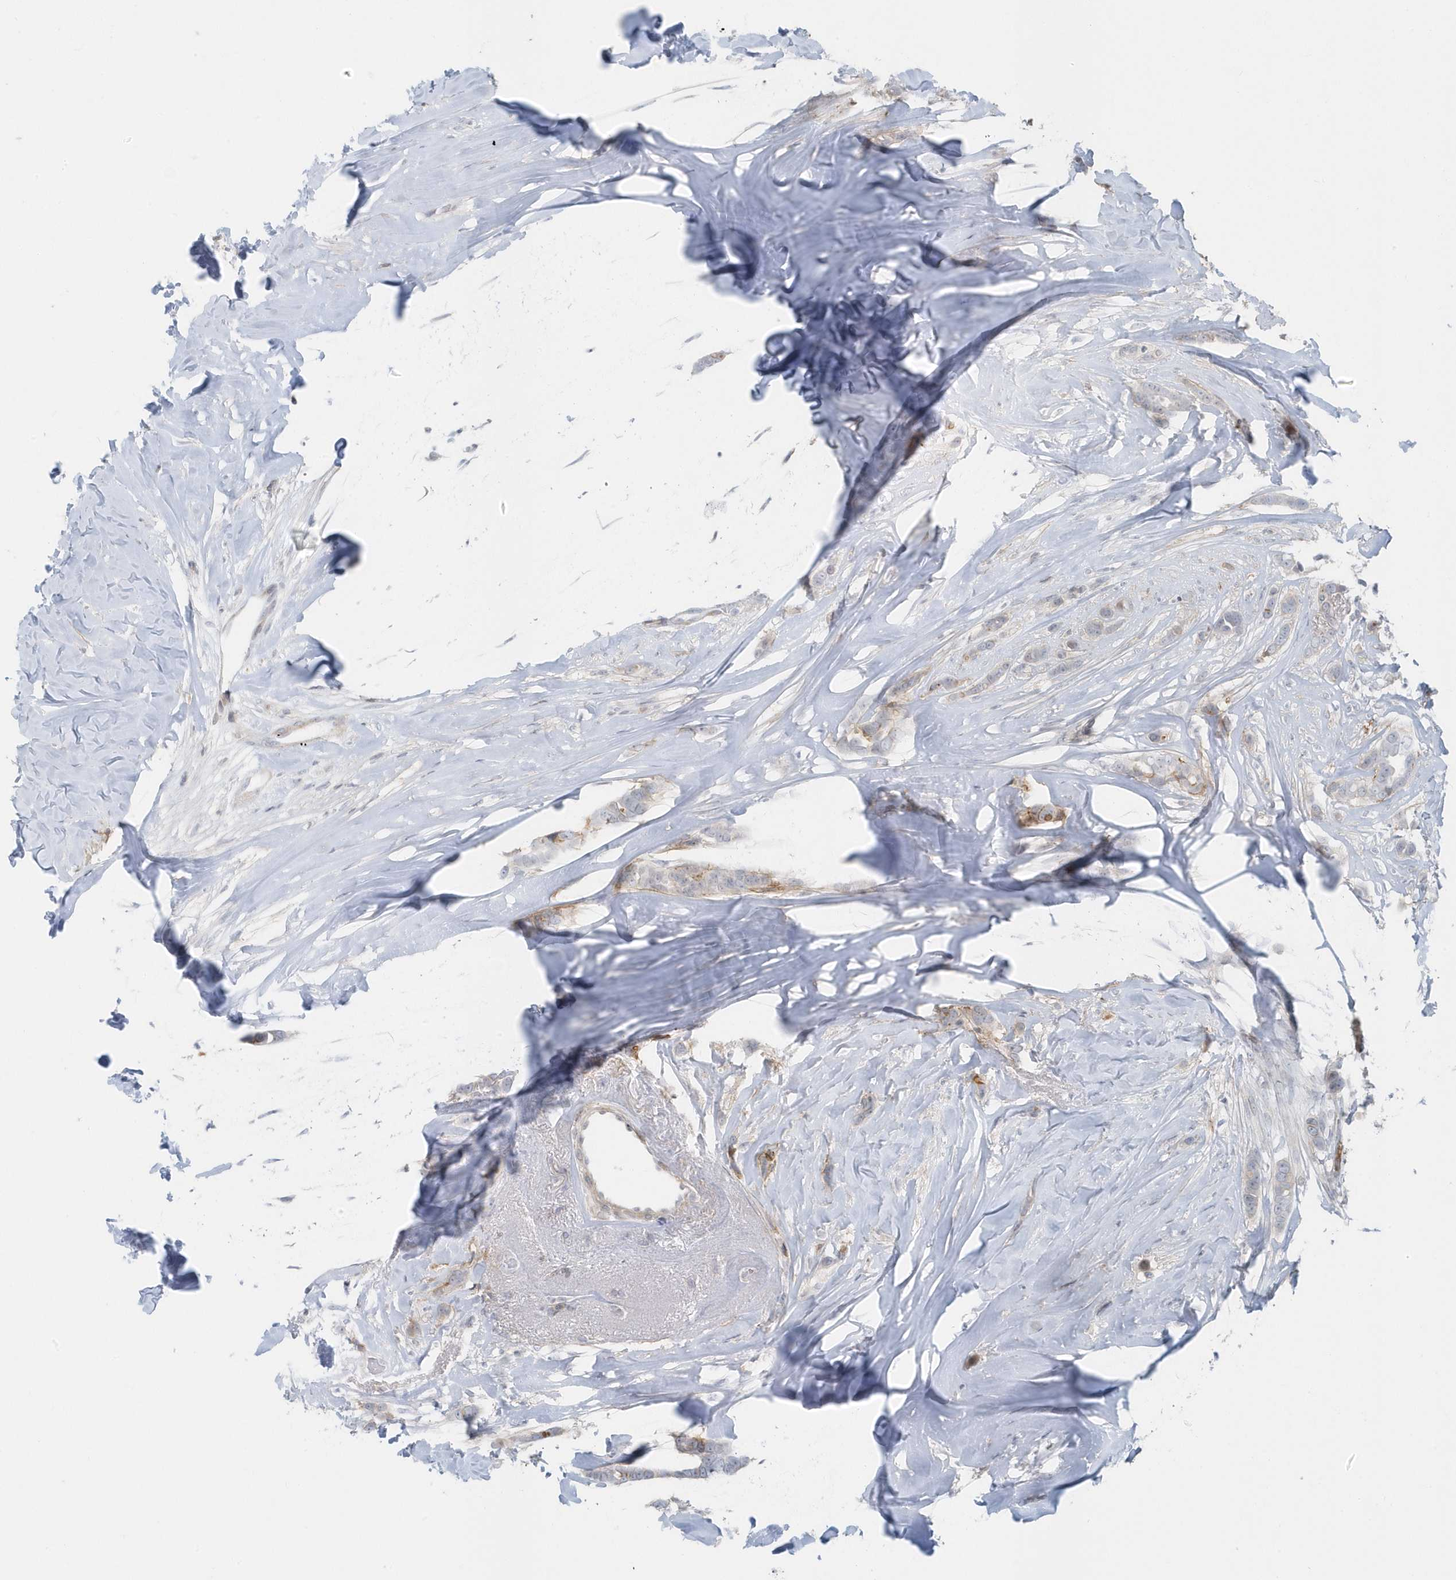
{"staining": {"intensity": "moderate", "quantity": "<25%", "location": "cytoplasmic/membranous"}, "tissue": "breast cancer", "cell_type": "Tumor cells", "image_type": "cancer", "snomed": [{"axis": "morphology", "description": "Lobular carcinoma"}, {"axis": "topography", "description": "Breast"}], "caption": "DAB (3,3'-diaminobenzidine) immunohistochemical staining of breast cancer shows moderate cytoplasmic/membranous protein staining in approximately <25% of tumor cells.", "gene": "CACNB2", "patient": {"sex": "female", "age": 51}}